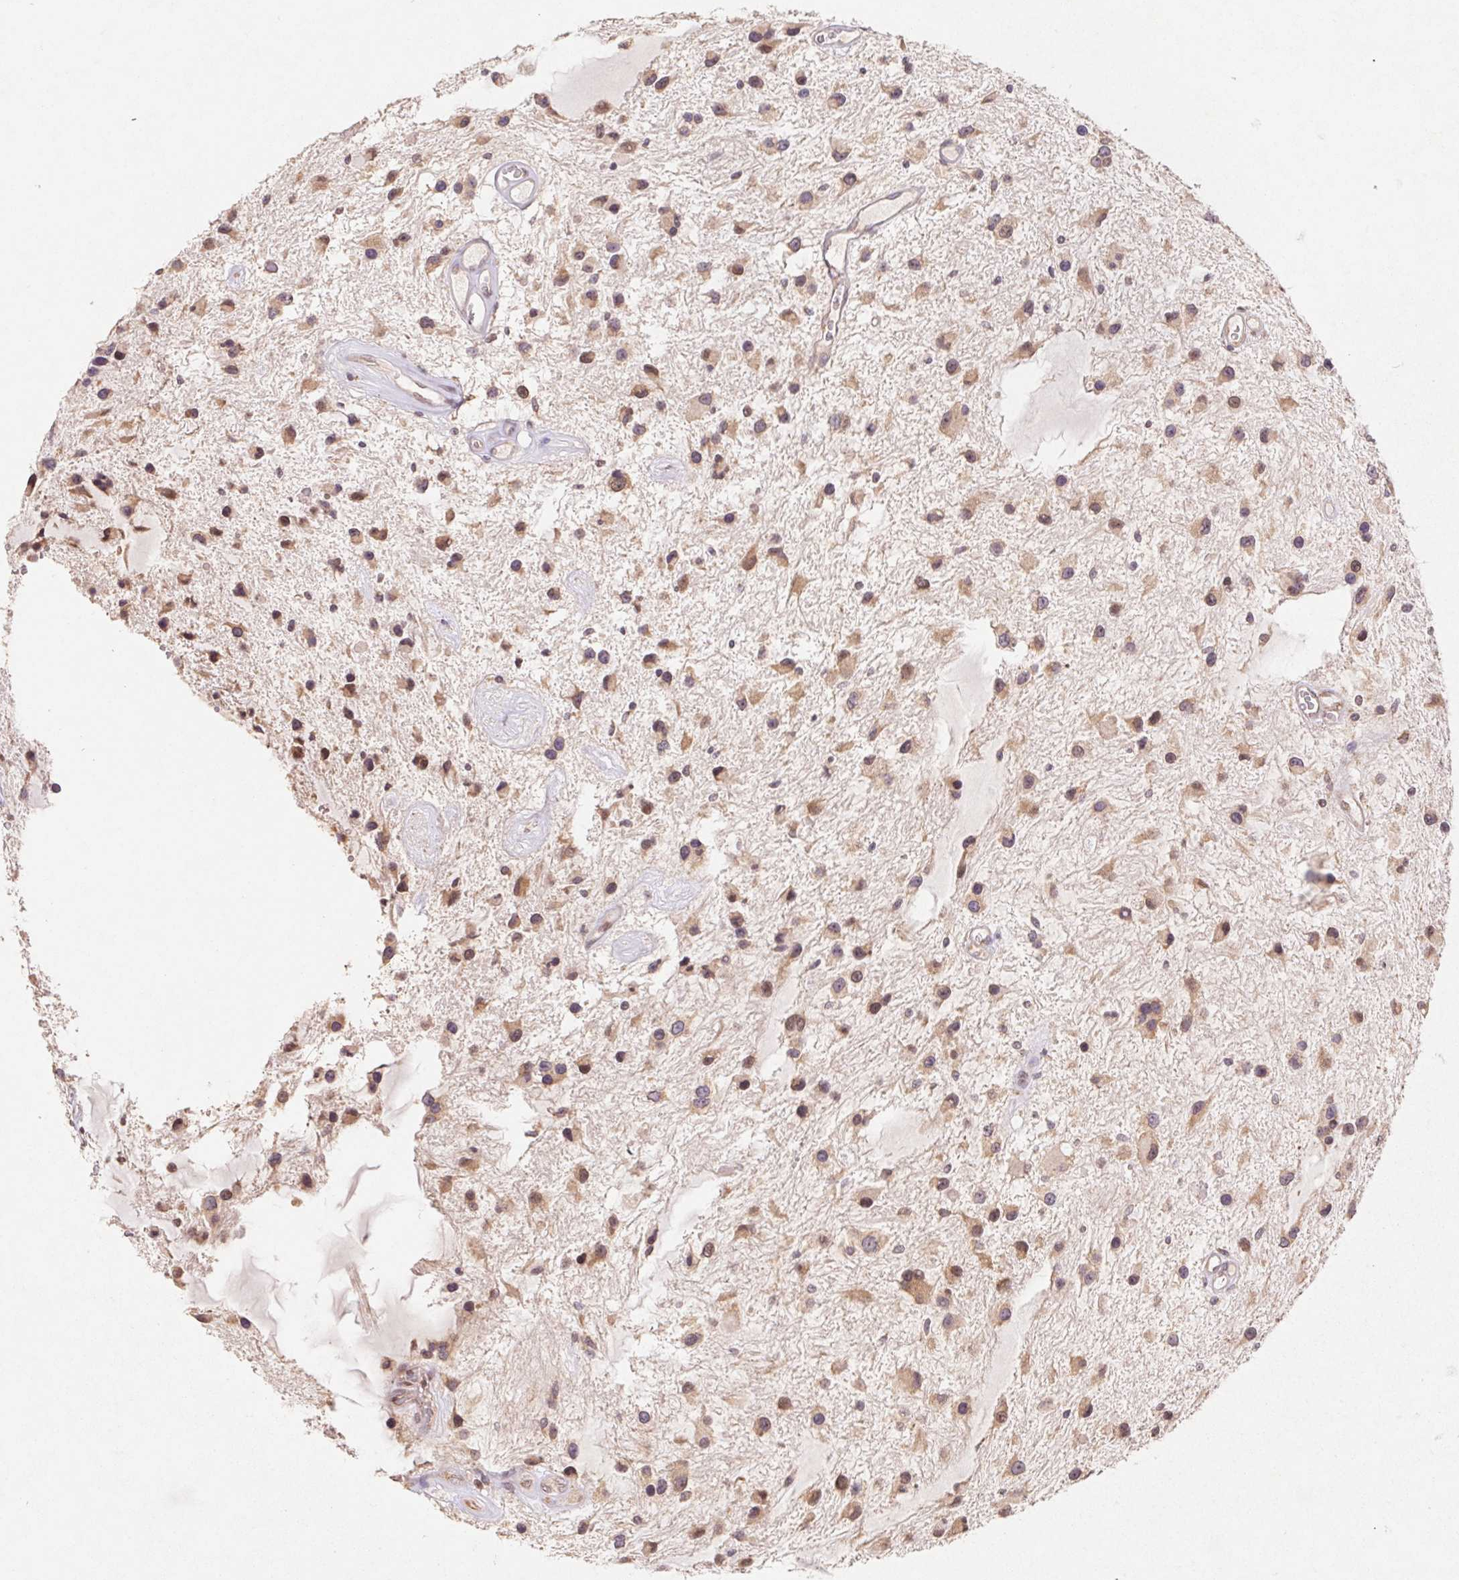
{"staining": {"intensity": "moderate", "quantity": ">75%", "location": "cytoplasmic/membranous"}, "tissue": "glioma", "cell_type": "Tumor cells", "image_type": "cancer", "snomed": [{"axis": "morphology", "description": "Glioma, malignant, Low grade"}, {"axis": "topography", "description": "Cerebellum"}], "caption": "Immunohistochemistry micrograph of glioma stained for a protein (brown), which exhibits medium levels of moderate cytoplasmic/membranous positivity in about >75% of tumor cells.", "gene": "RPL27A", "patient": {"sex": "female", "age": 14}}